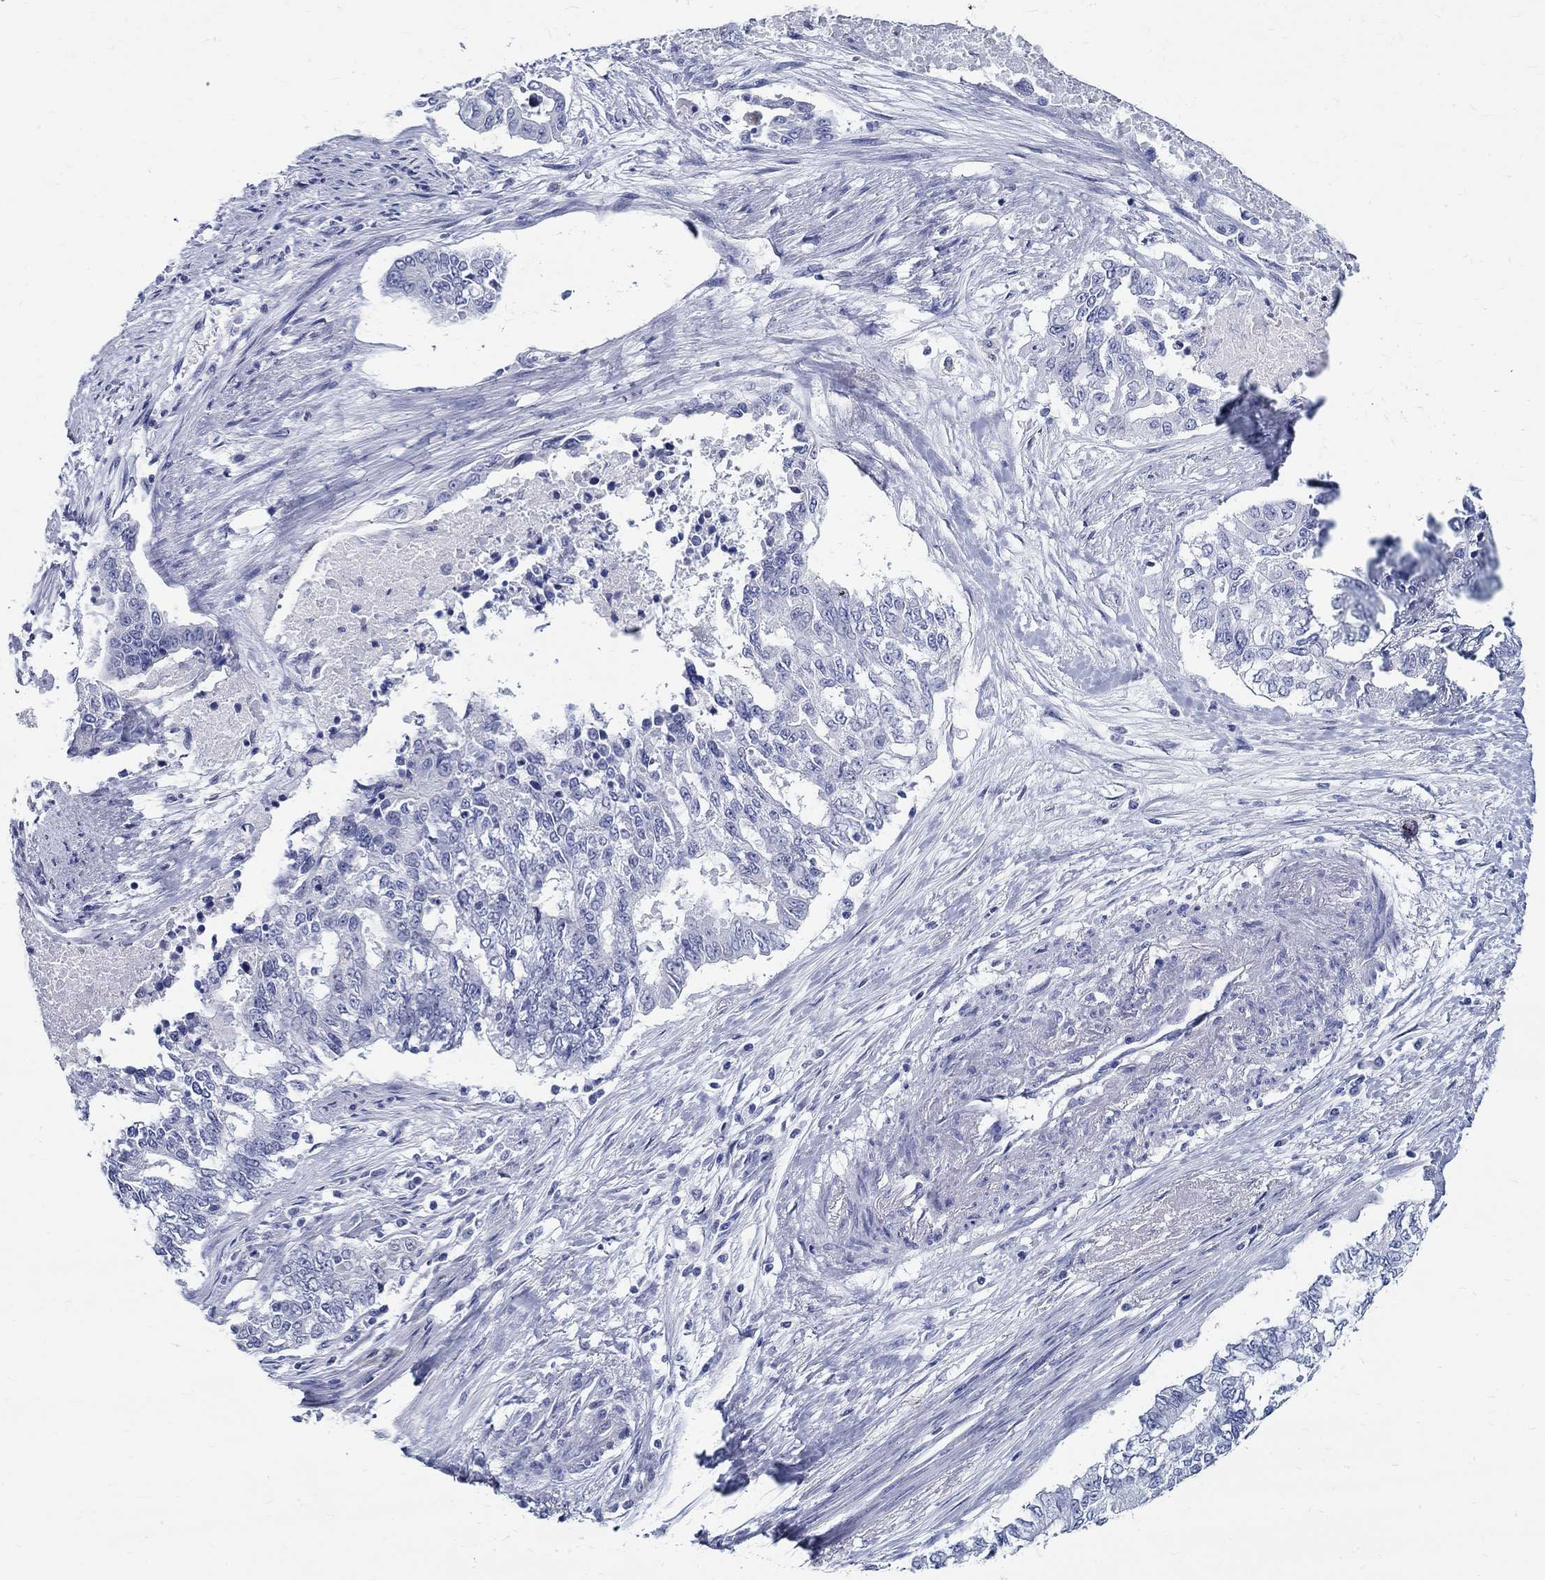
{"staining": {"intensity": "negative", "quantity": "none", "location": "none"}, "tissue": "endometrial cancer", "cell_type": "Tumor cells", "image_type": "cancer", "snomed": [{"axis": "morphology", "description": "Adenocarcinoma, NOS"}, {"axis": "topography", "description": "Uterus"}], "caption": "Micrograph shows no significant protein staining in tumor cells of endometrial cancer.", "gene": "BSPRY", "patient": {"sex": "female", "age": 59}}